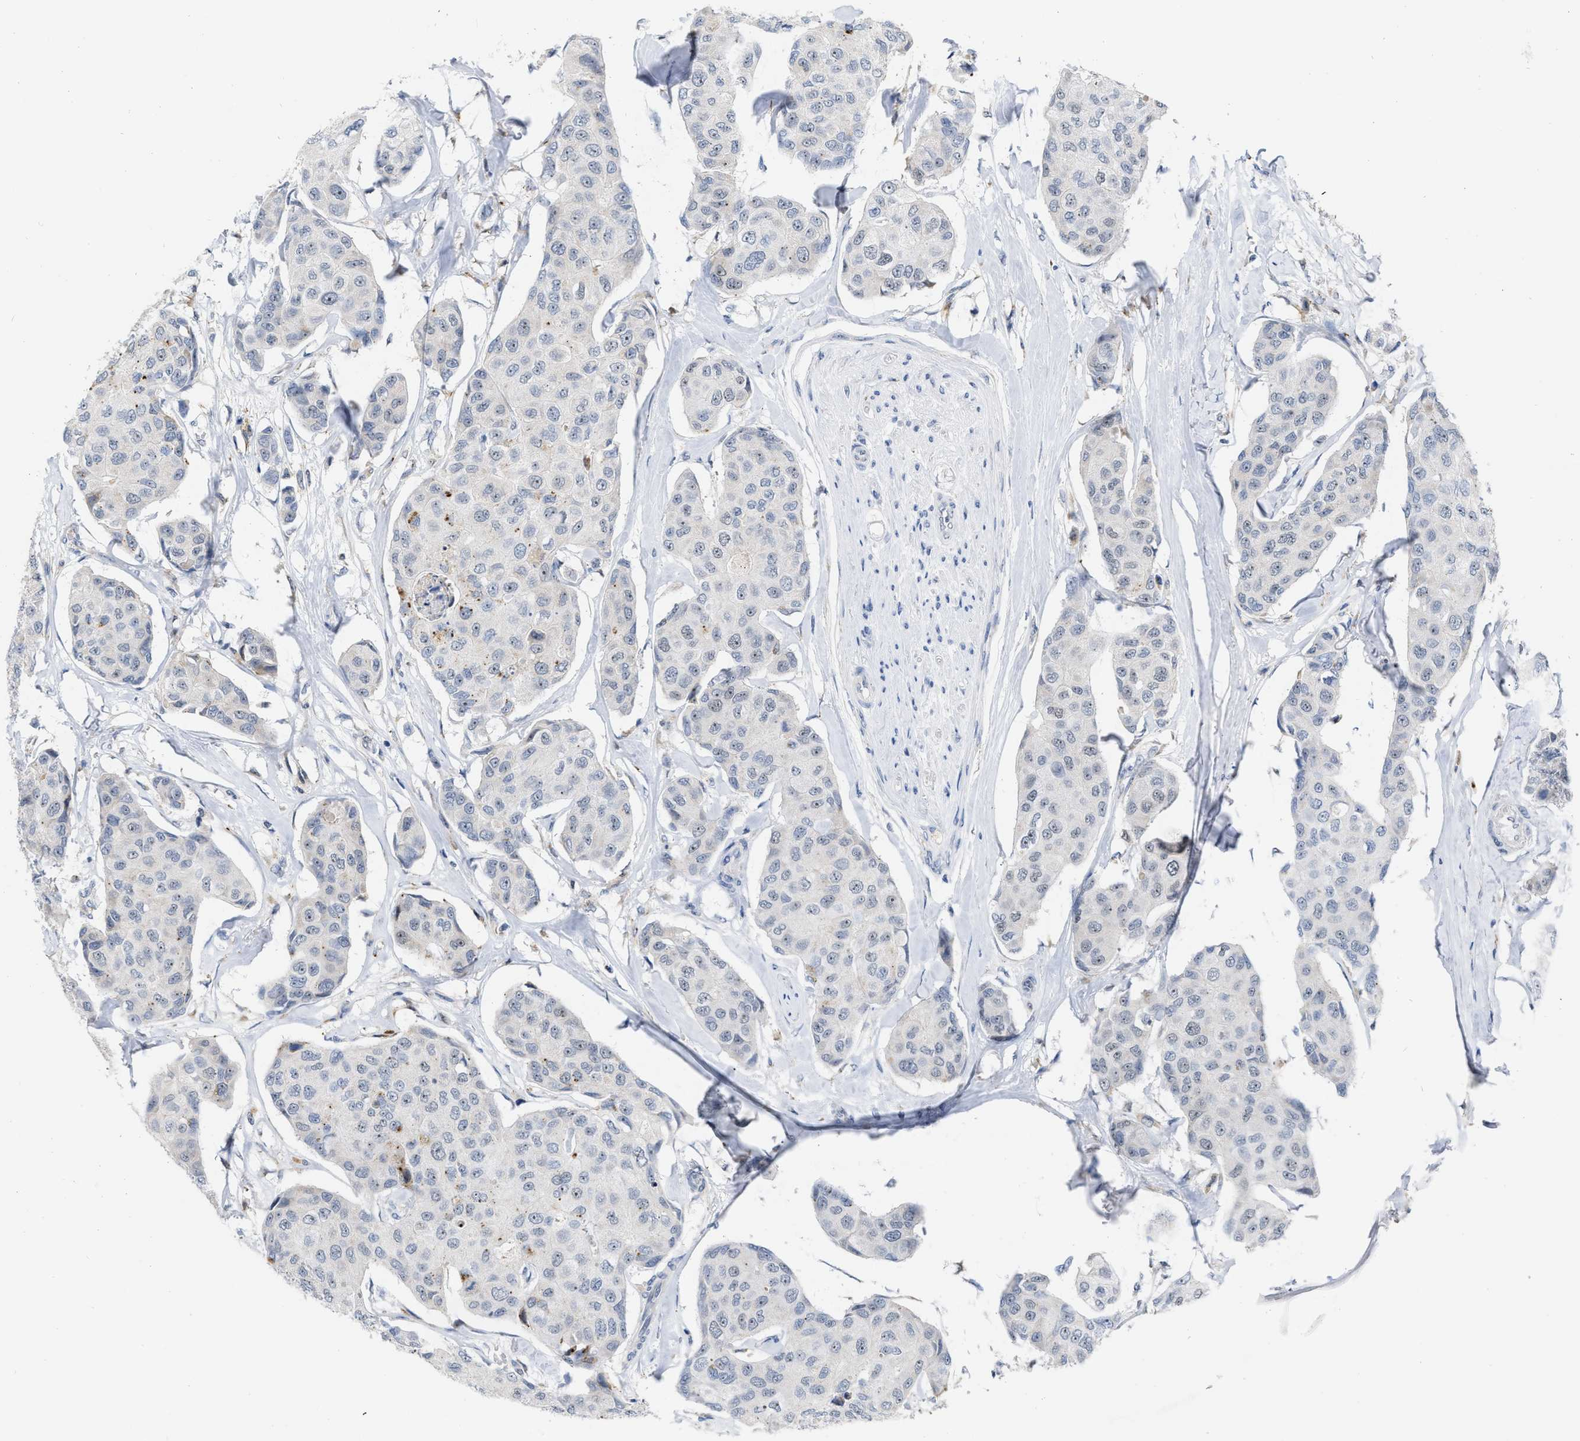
{"staining": {"intensity": "weak", "quantity": ">75%", "location": "nuclear"}, "tissue": "breast cancer", "cell_type": "Tumor cells", "image_type": "cancer", "snomed": [{"axis": "morphology", "description": "Duct carcinoma"}, {"axis": "topography", "description": "Breast"}], "caption": "A micrograph showing weak nuclear staining in about >75% of tumor cells in infiltrating ductal carcinoma (breast), as visualized by brown immunohistochemical staining.", "gene": "ELAC2", "patient": {"sex": "female", "age": 80}}